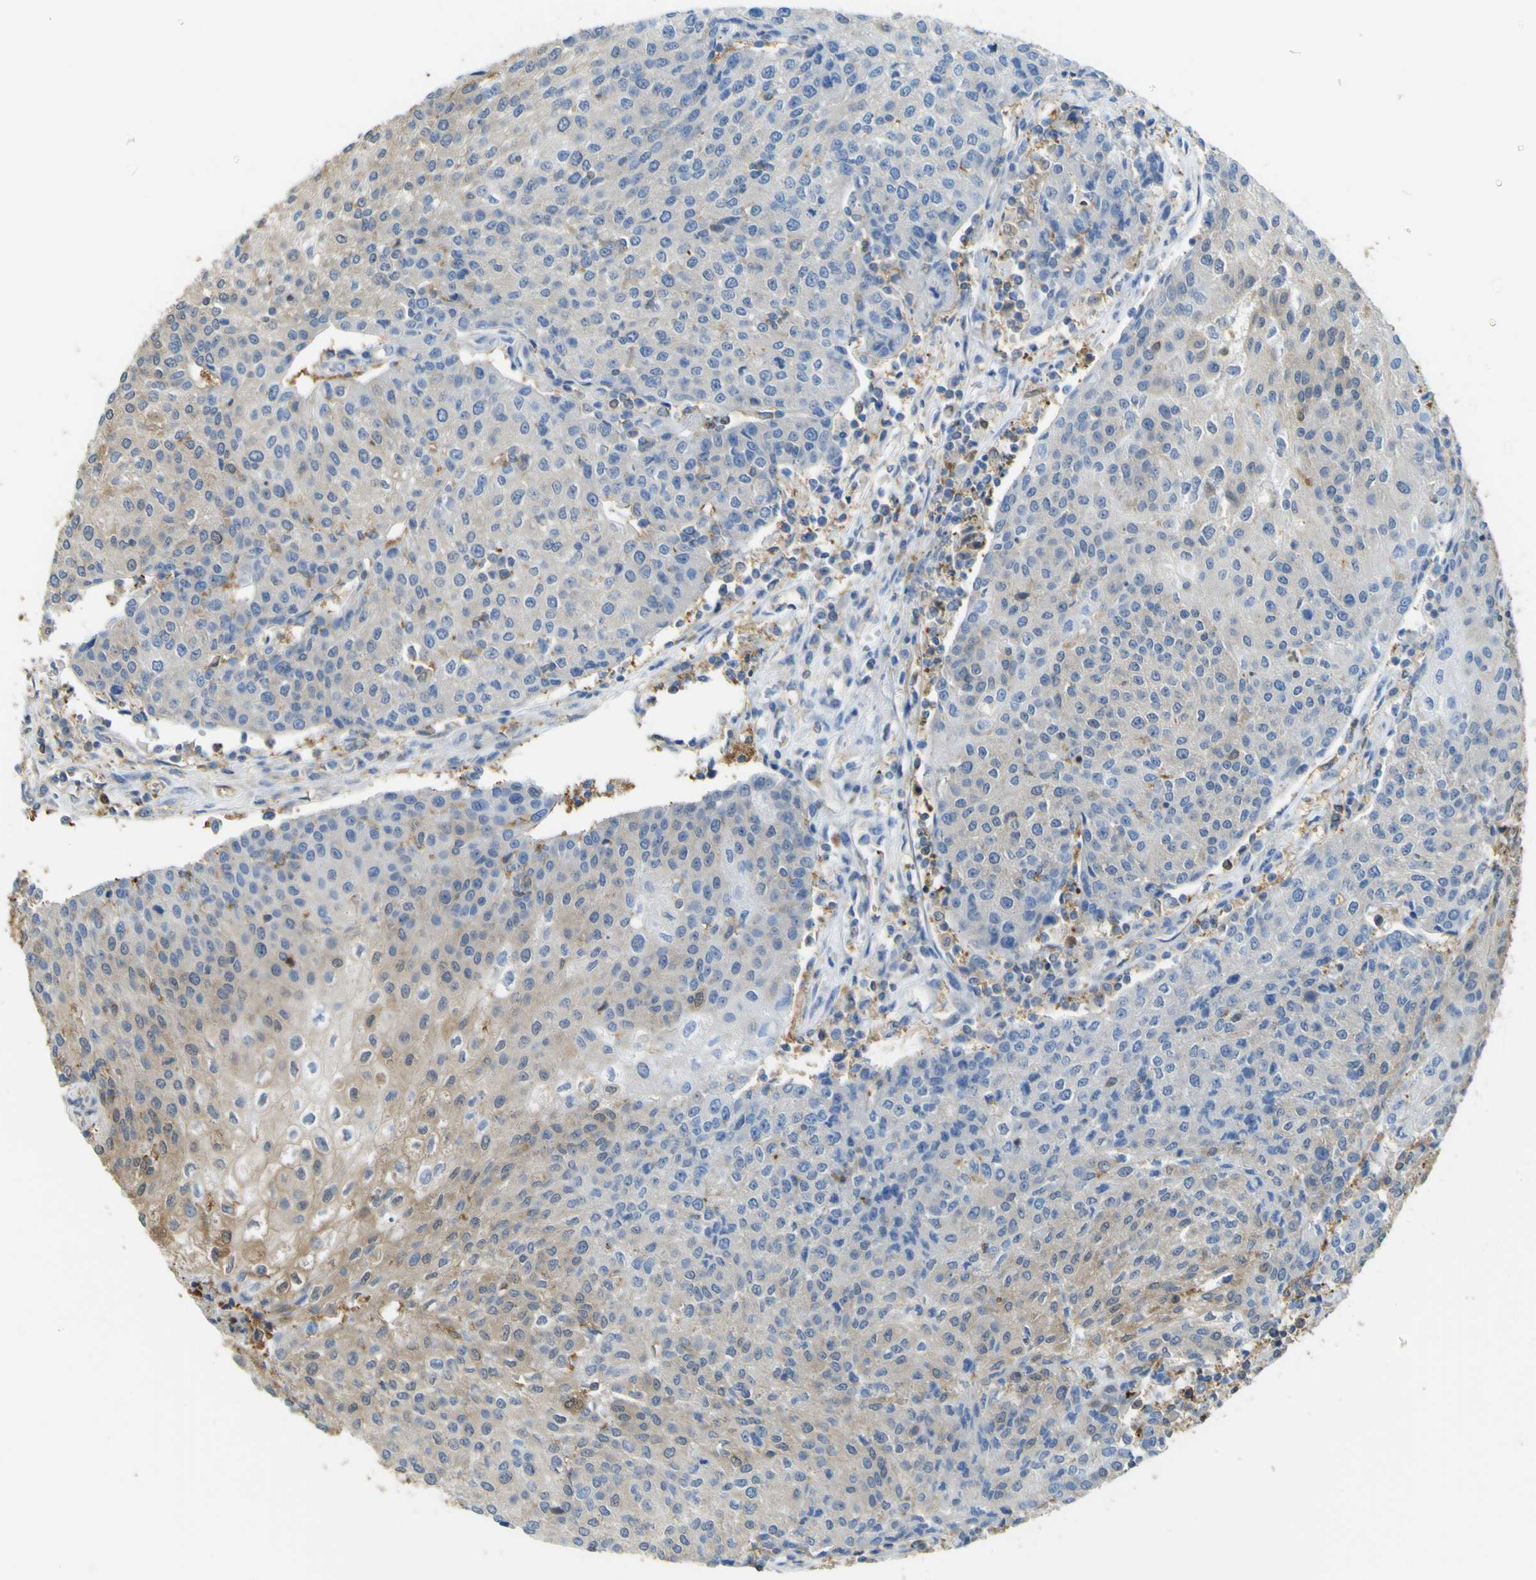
{"staining": {"intensity": "moderate", "quantity": "25%-75%", "location": "cytoplasmic/membranous"}, "tissue": "urothelial cancer", "cell_type": "Tumor cells", "image_type": "cancer", "snomed": [{"axis": "morphology", "description": "Urothelial carcinoma, High grade"}, {"axis": "topography", "description": "Urinary bladder"}], "caption": "Urothelial cancer stained with DAB (3,3'-diaminobenzidine) IHC exhibits medium levels of moderate cytoplasmic/membranous staining in approximately 25%-75% of tumor cells.", "gene": "ABHD3", "patient": {"sex": "female", "age": 85}}